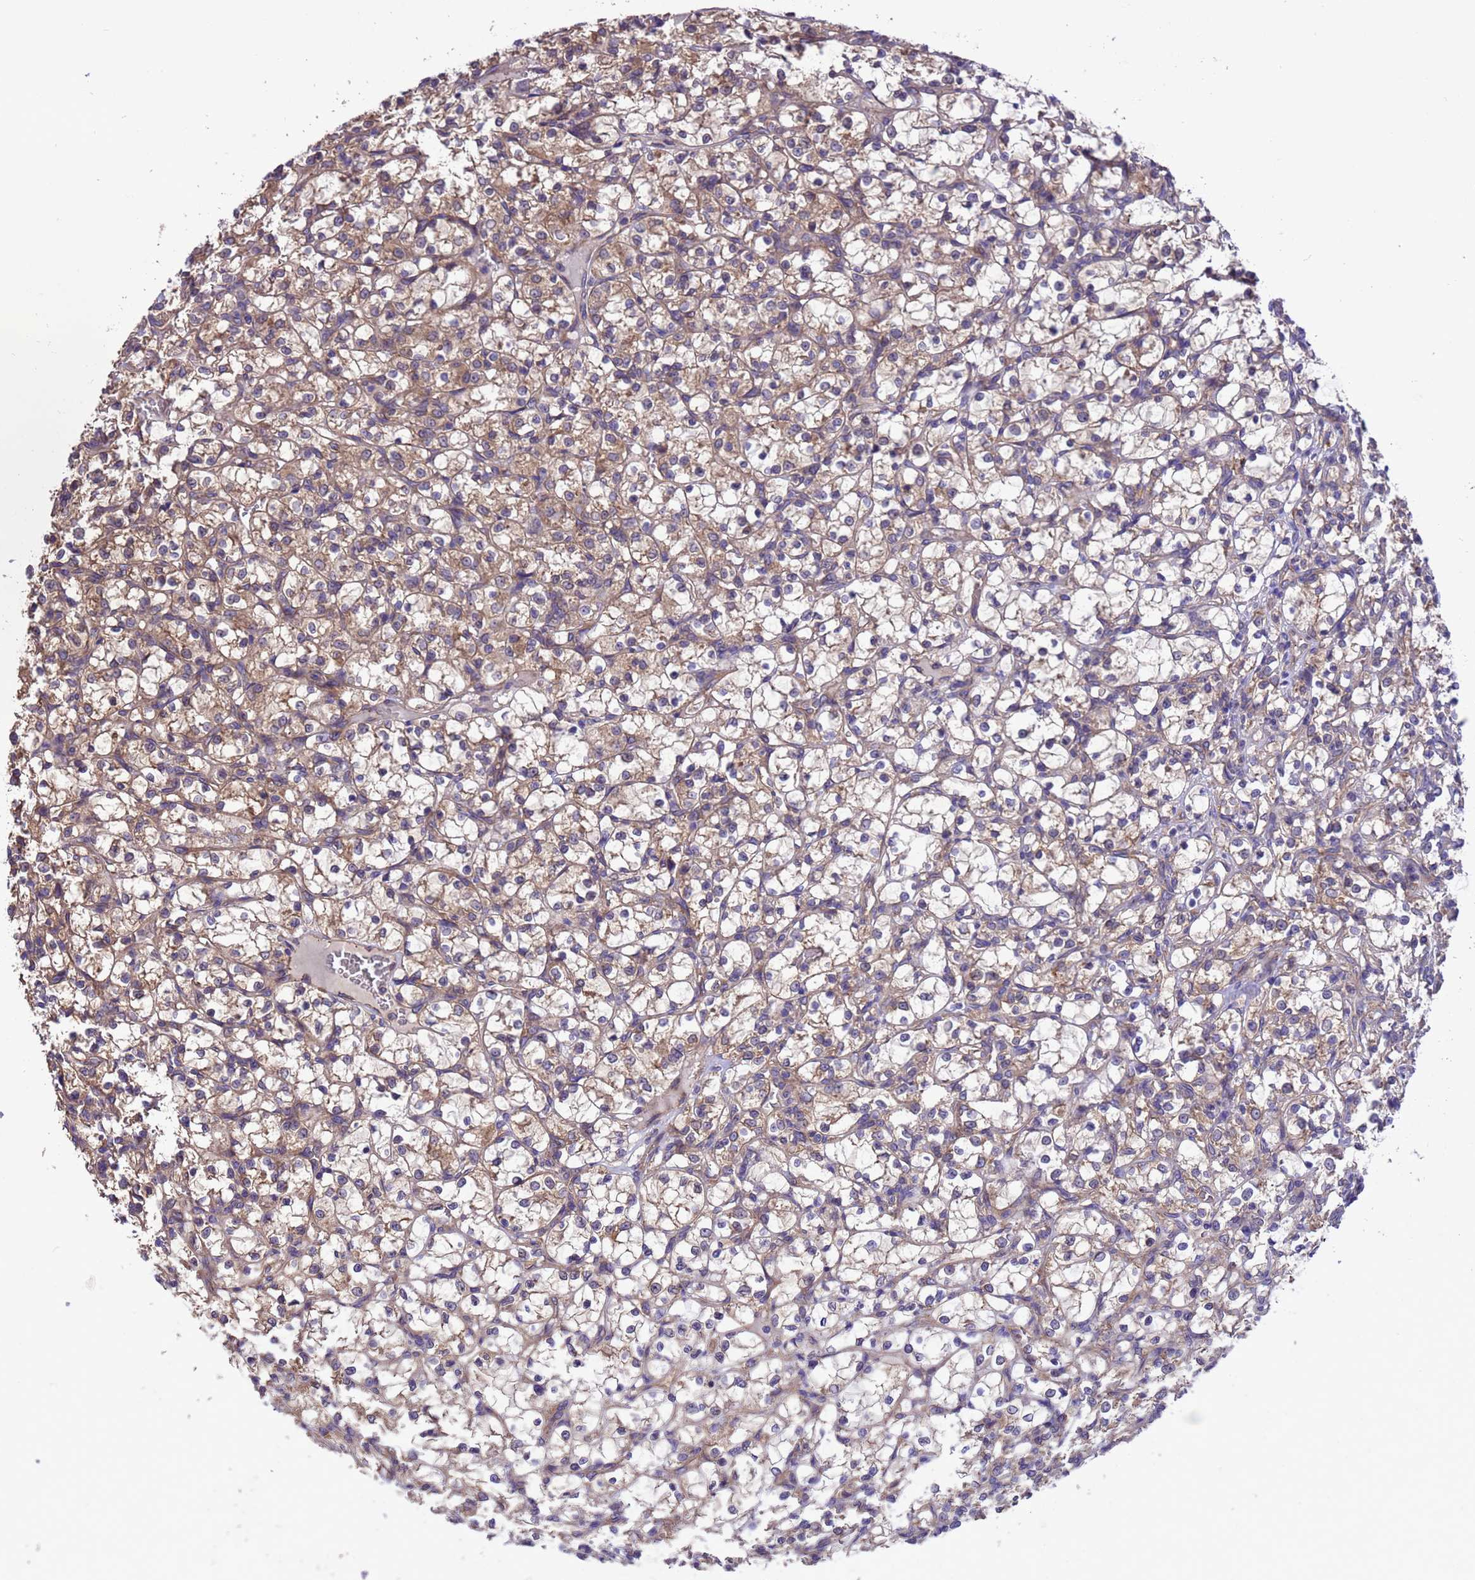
{"staining": {"intensity": "weak", "quantity": "25%-75%", "location": "cytoplasmic/membranous"}, "tissue": "renal cancer", "cell_type": "Tumor cells", "image_type": "cancer", "snomed": [{"axis": "morphology", "description": "Adenocarcinoma, NOS"}, {"axis": "topography", "description": "Kidney"}], "caption": "Immunohistochemistry (IHC) of human renal adenocarcinoma reveals low levels of weak cytoplasmic/membranous expression in approximately 25%-75% of tumor cells.", "gene": "ARHGAP12", "patient": {"sex": "female", "age": 69}}